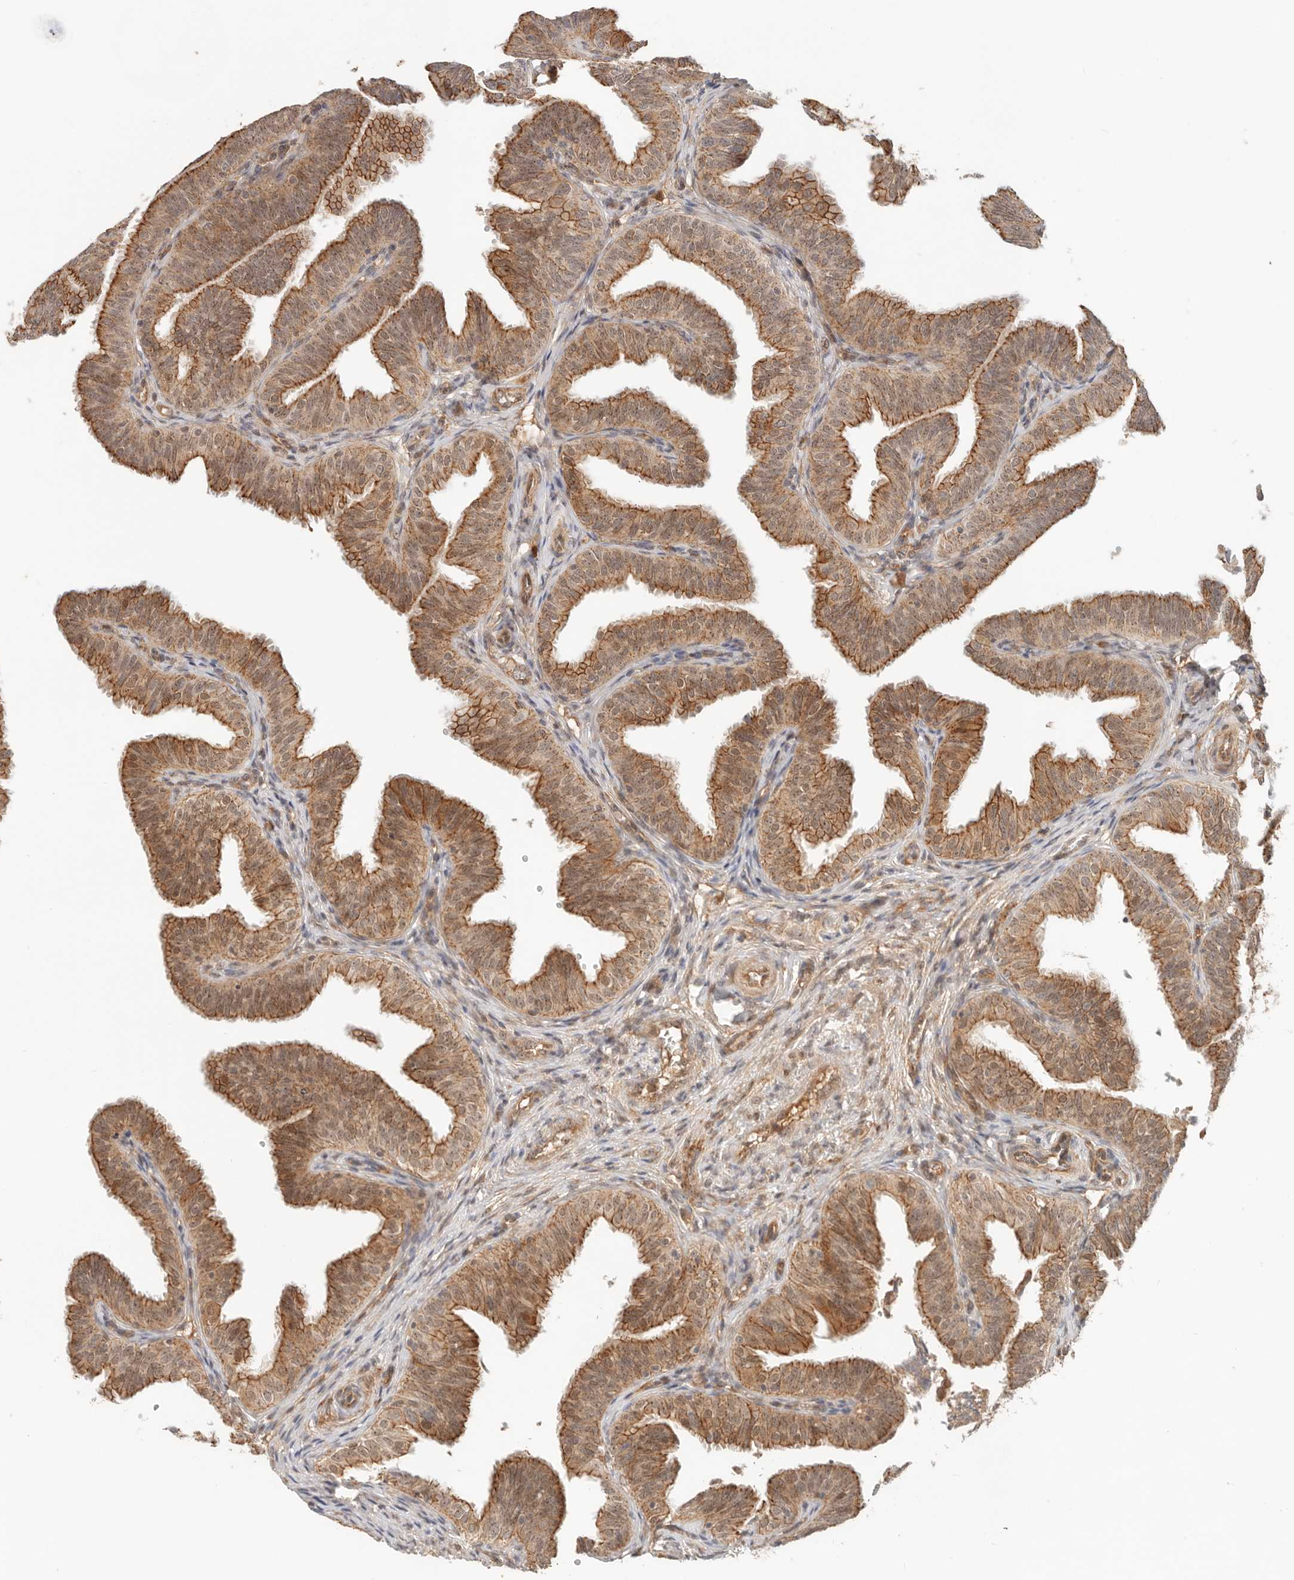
{"staining": {"intensity": "moderate", "quantity": ">75%", "location": "cytoplasmic/membranous"}, "tissue": "fallopian tube", "cell_type": "Glandular cells", "image_type": "normal", "snomed": [{"axis": "morphology", "description": "Normal tissue, NOS"}, {"axis": "topography", "description": "Fallopian tube"}], "caption": "This photomicrograph displays immunohistochemistry (IHC) staining of normal fallopian tube, with medium moderate cytoplasmic/membranous positivity in approximately >75% of glandular cells.", "gene": "HEXD", "patient": {"sex": "female", "age": 35}}